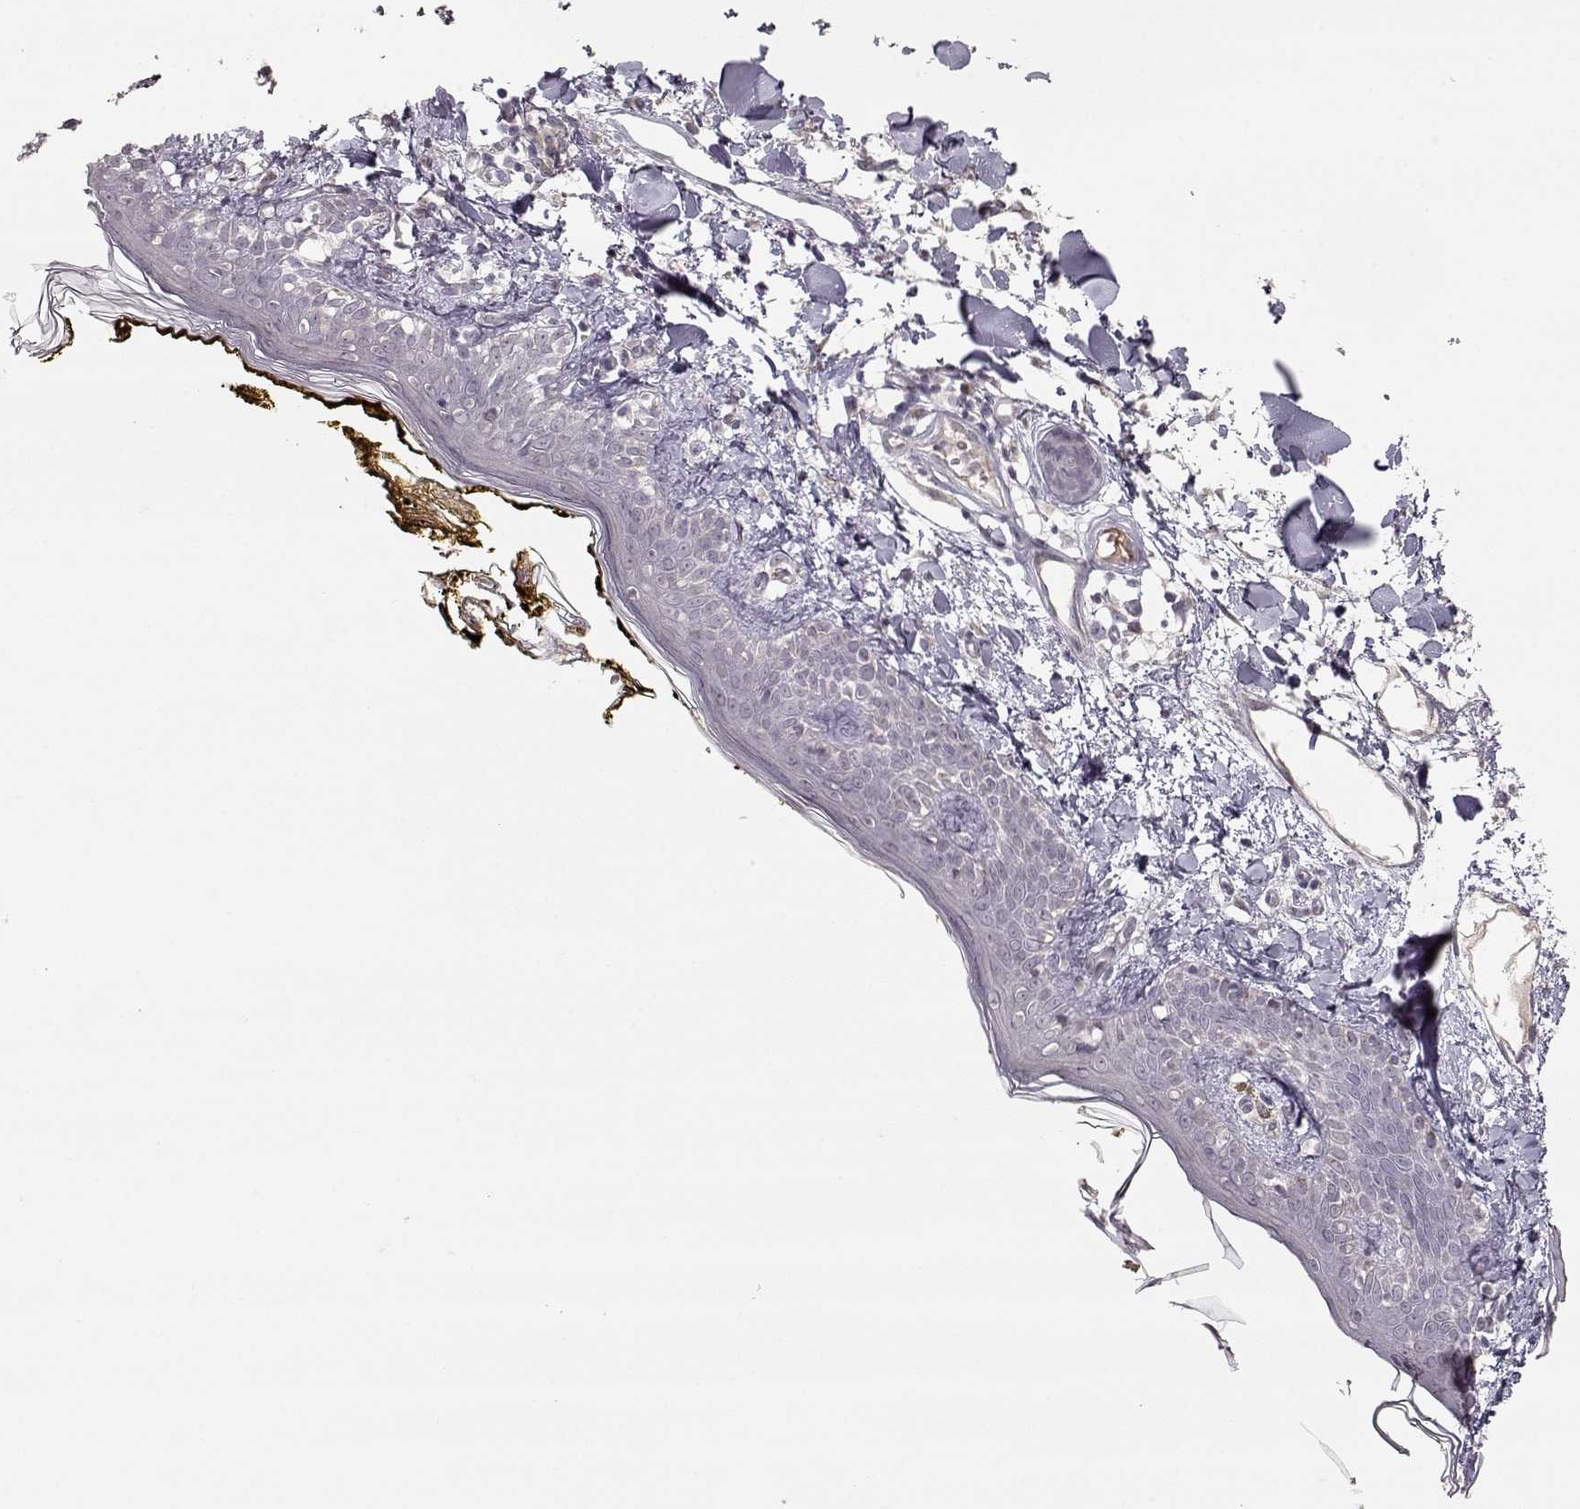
{"staining": {"intensity": "negative", "quantity": "none", "location": "none"}, "tissue": "skin", "cell_type": "Fibroblasts", "image_type": "normal", "snomed": [{"axis": "morphology", "description": "Normal tissue, NOS"}, {"axis": "topography", "description": "Skin"}], "caption": "Immunohistochemistry photomicrograph of unremarkable skin stained for a protein (brown), which shows no staining in fibroblasts.", "gene": "PNMT", "patient": {"sex": "male", "age": 76}}